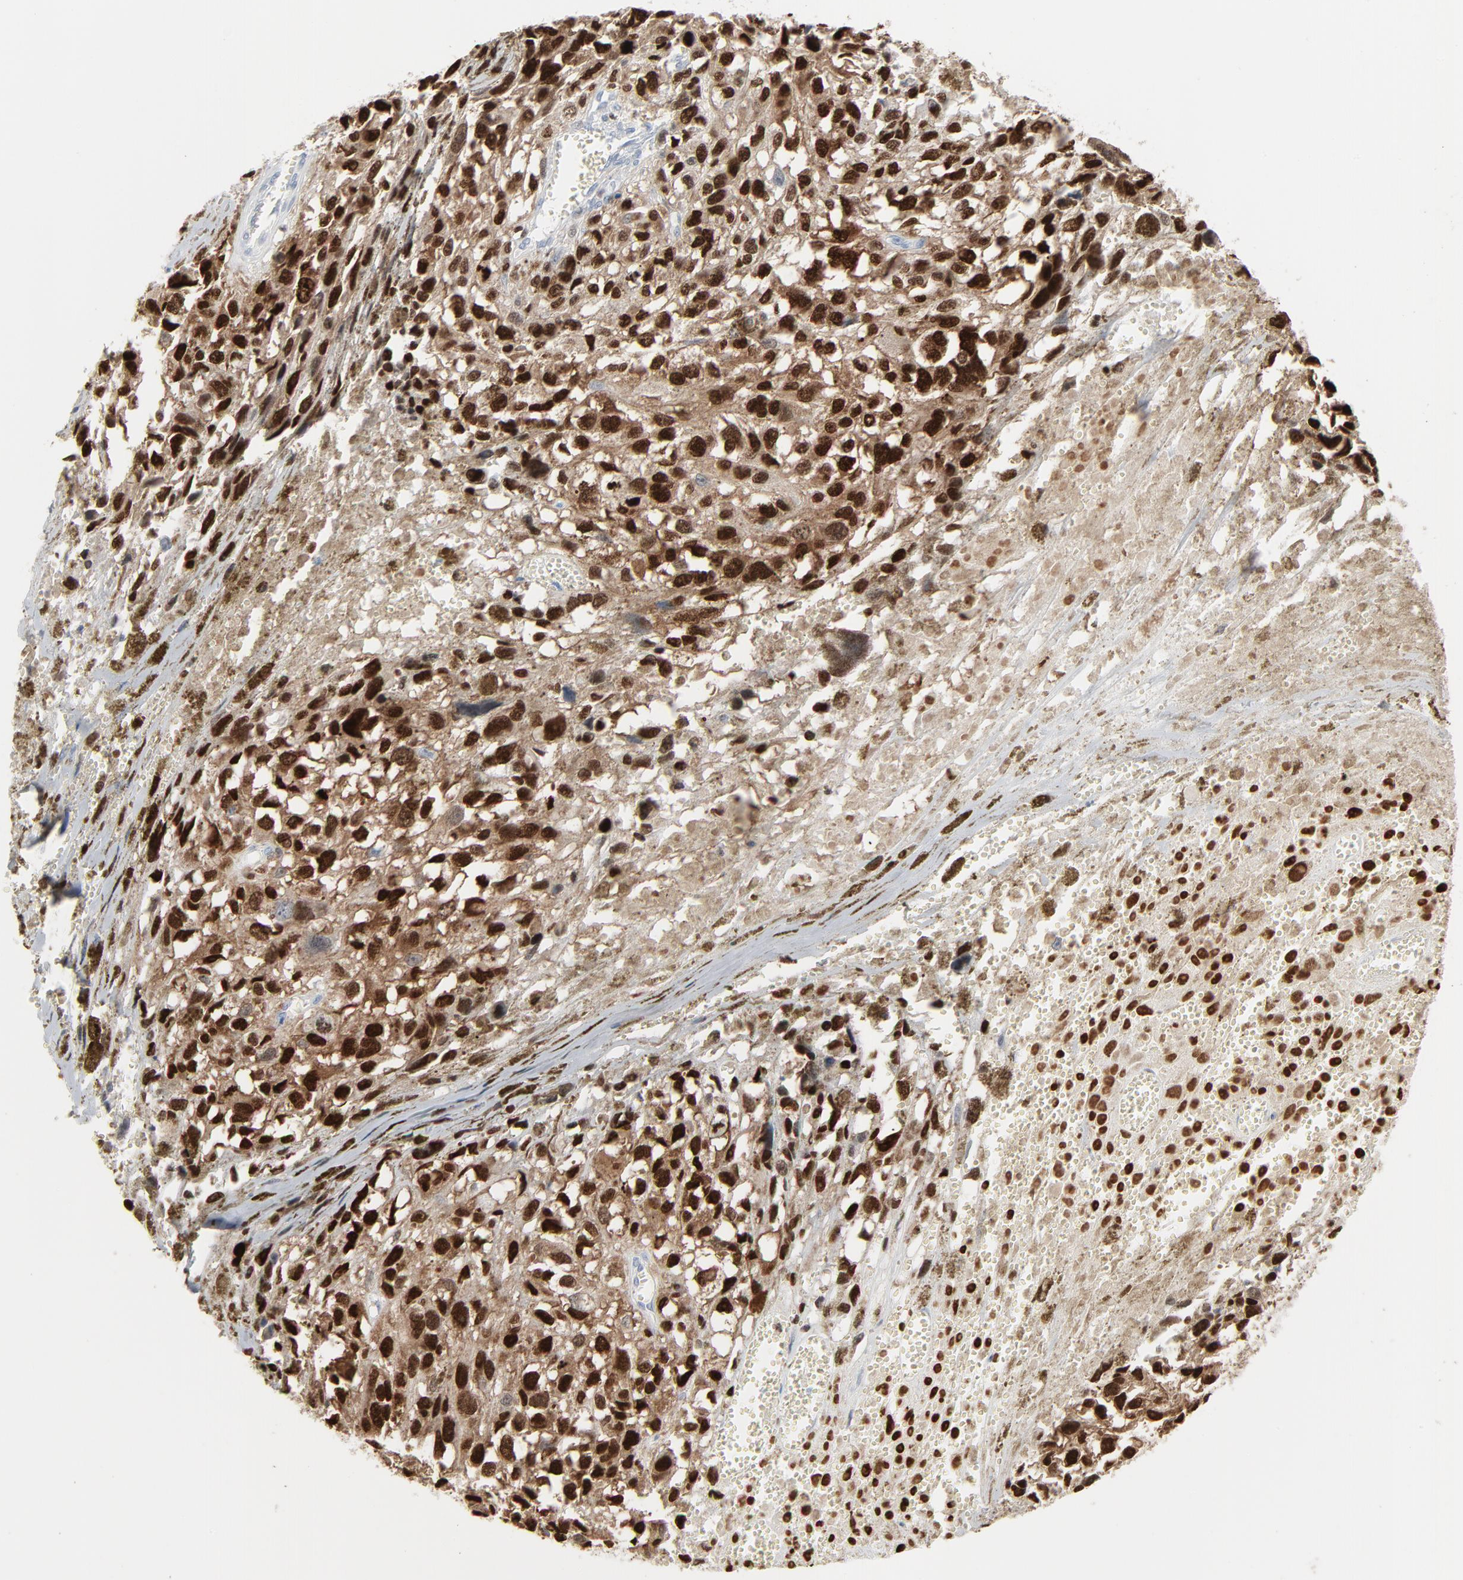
{"staining": {"intensity": "strong", "quantity": ">75%", "location": "cytoplasmic/membranous,nuclear"}, "tissue": "melanoma", "cell_type": "Tumor cells", "image_type": "cancer", "snomed": [{"axis": "morphology", "description": "Malignant melanoma, Metastatic site"}, {"axis": "topography", "description": "Lymph node"}], "caption": "There is high levels of strong cytoplasmic/membranous and nuclear positivity in tumor cells of melanoma, as demonstrated by immunohistochemical staining (brown color).", "gene": "MITF", "patient": {"sex": "male", "age": 59}}